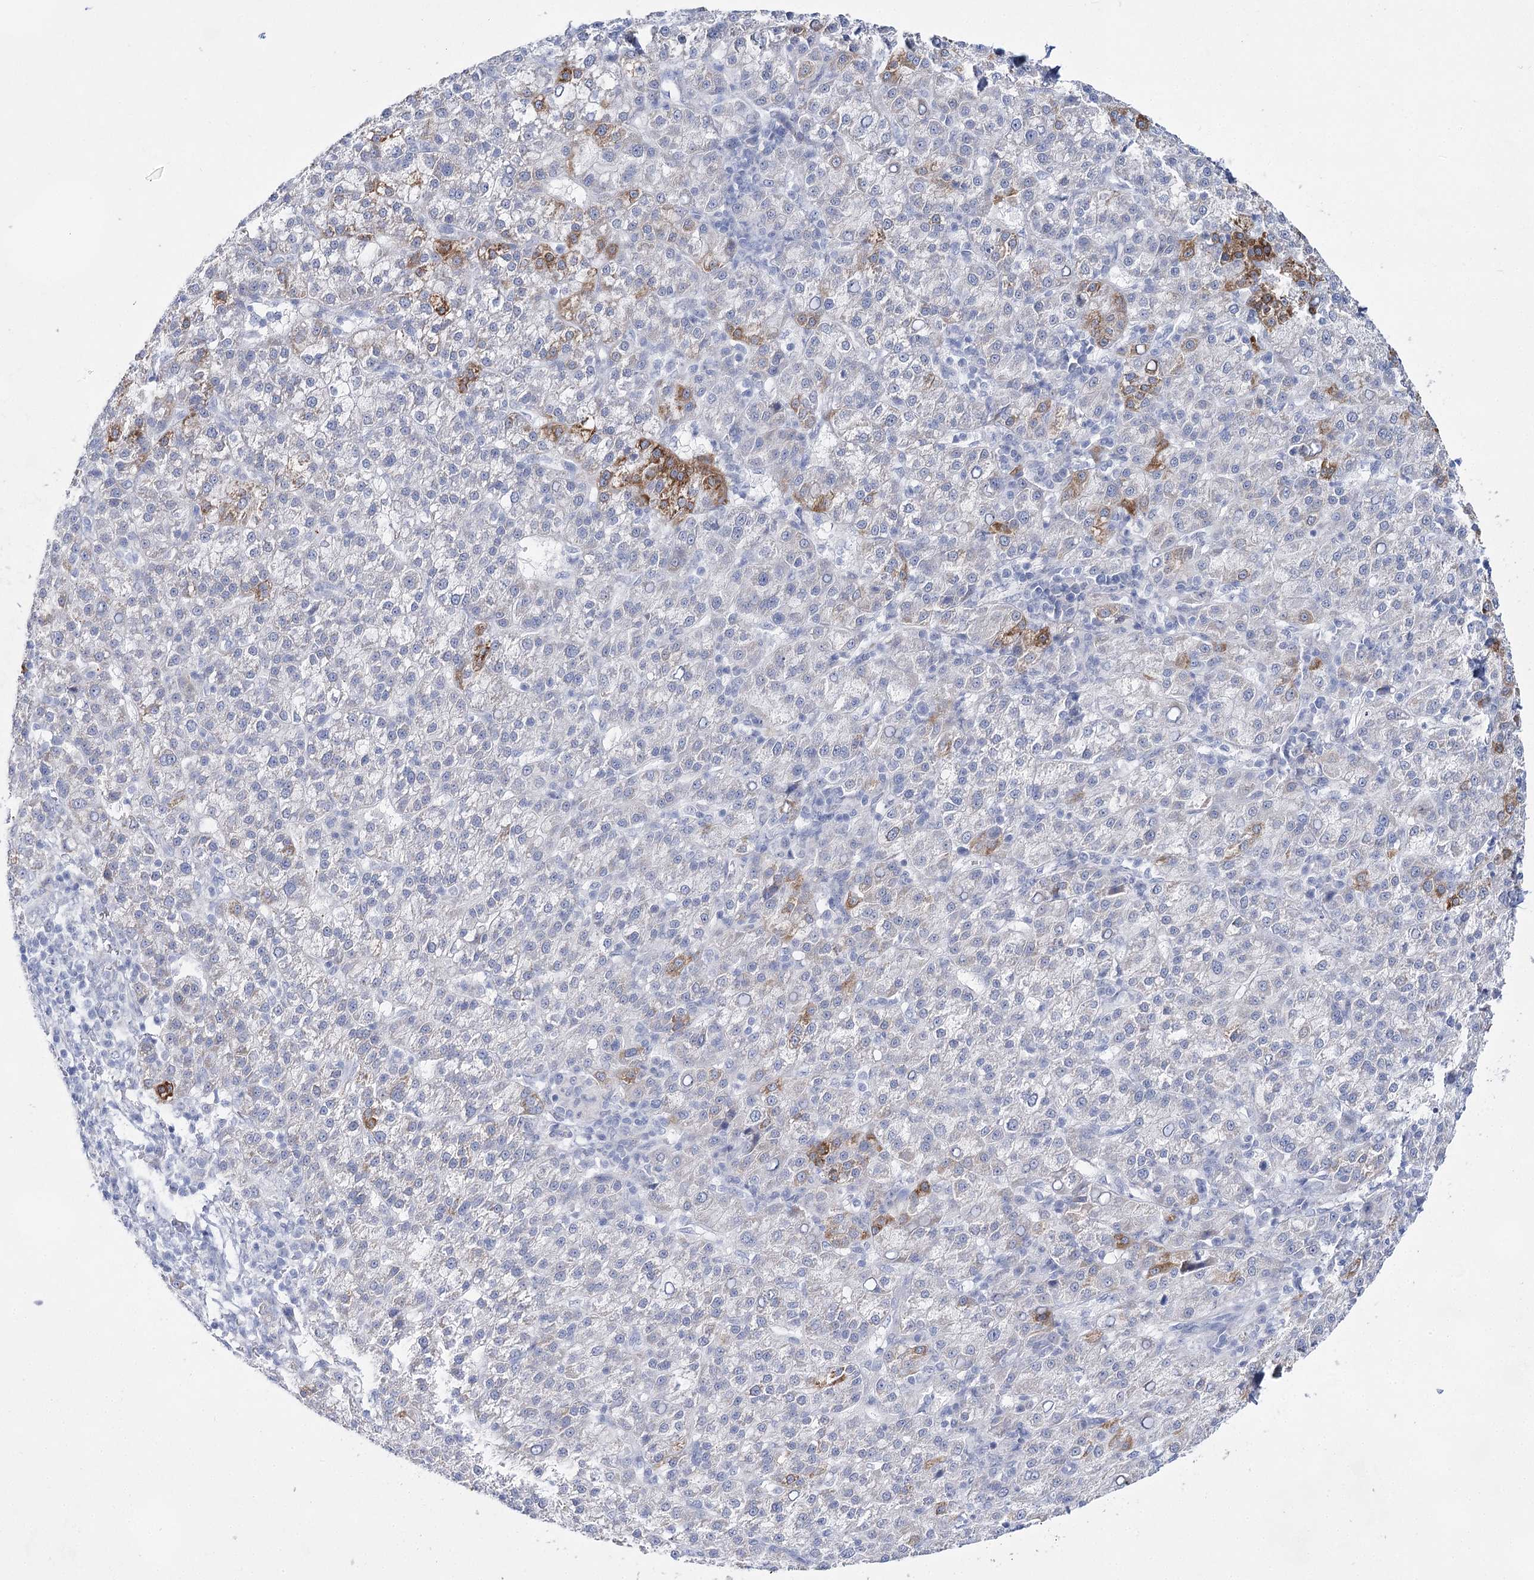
{"staining": {"intensity": "moderate", "quantity": "<25%", "location": "cytoplasmic/membranous"}, "tissue": "liver cancer", "cell_type": "Tumor cells", "image_type": "cancer", "snomed": [{"axis": "morphology", "description": "Carcinoma, Hepatocellular, NOS"}, {"axis": "topography", "description": "Liver"}], "caption": "Immunohistochemistry (IHC) (DAB (3,3'-diaminobenzidine)) staining of human liver cancer (hepatocellular carcinoma) displays moderate cytoplasmic/membranous protein expression in about <25% of tumor cells.", "gene": "BPHL", "patient": {"sex": "female", "age": 58}}